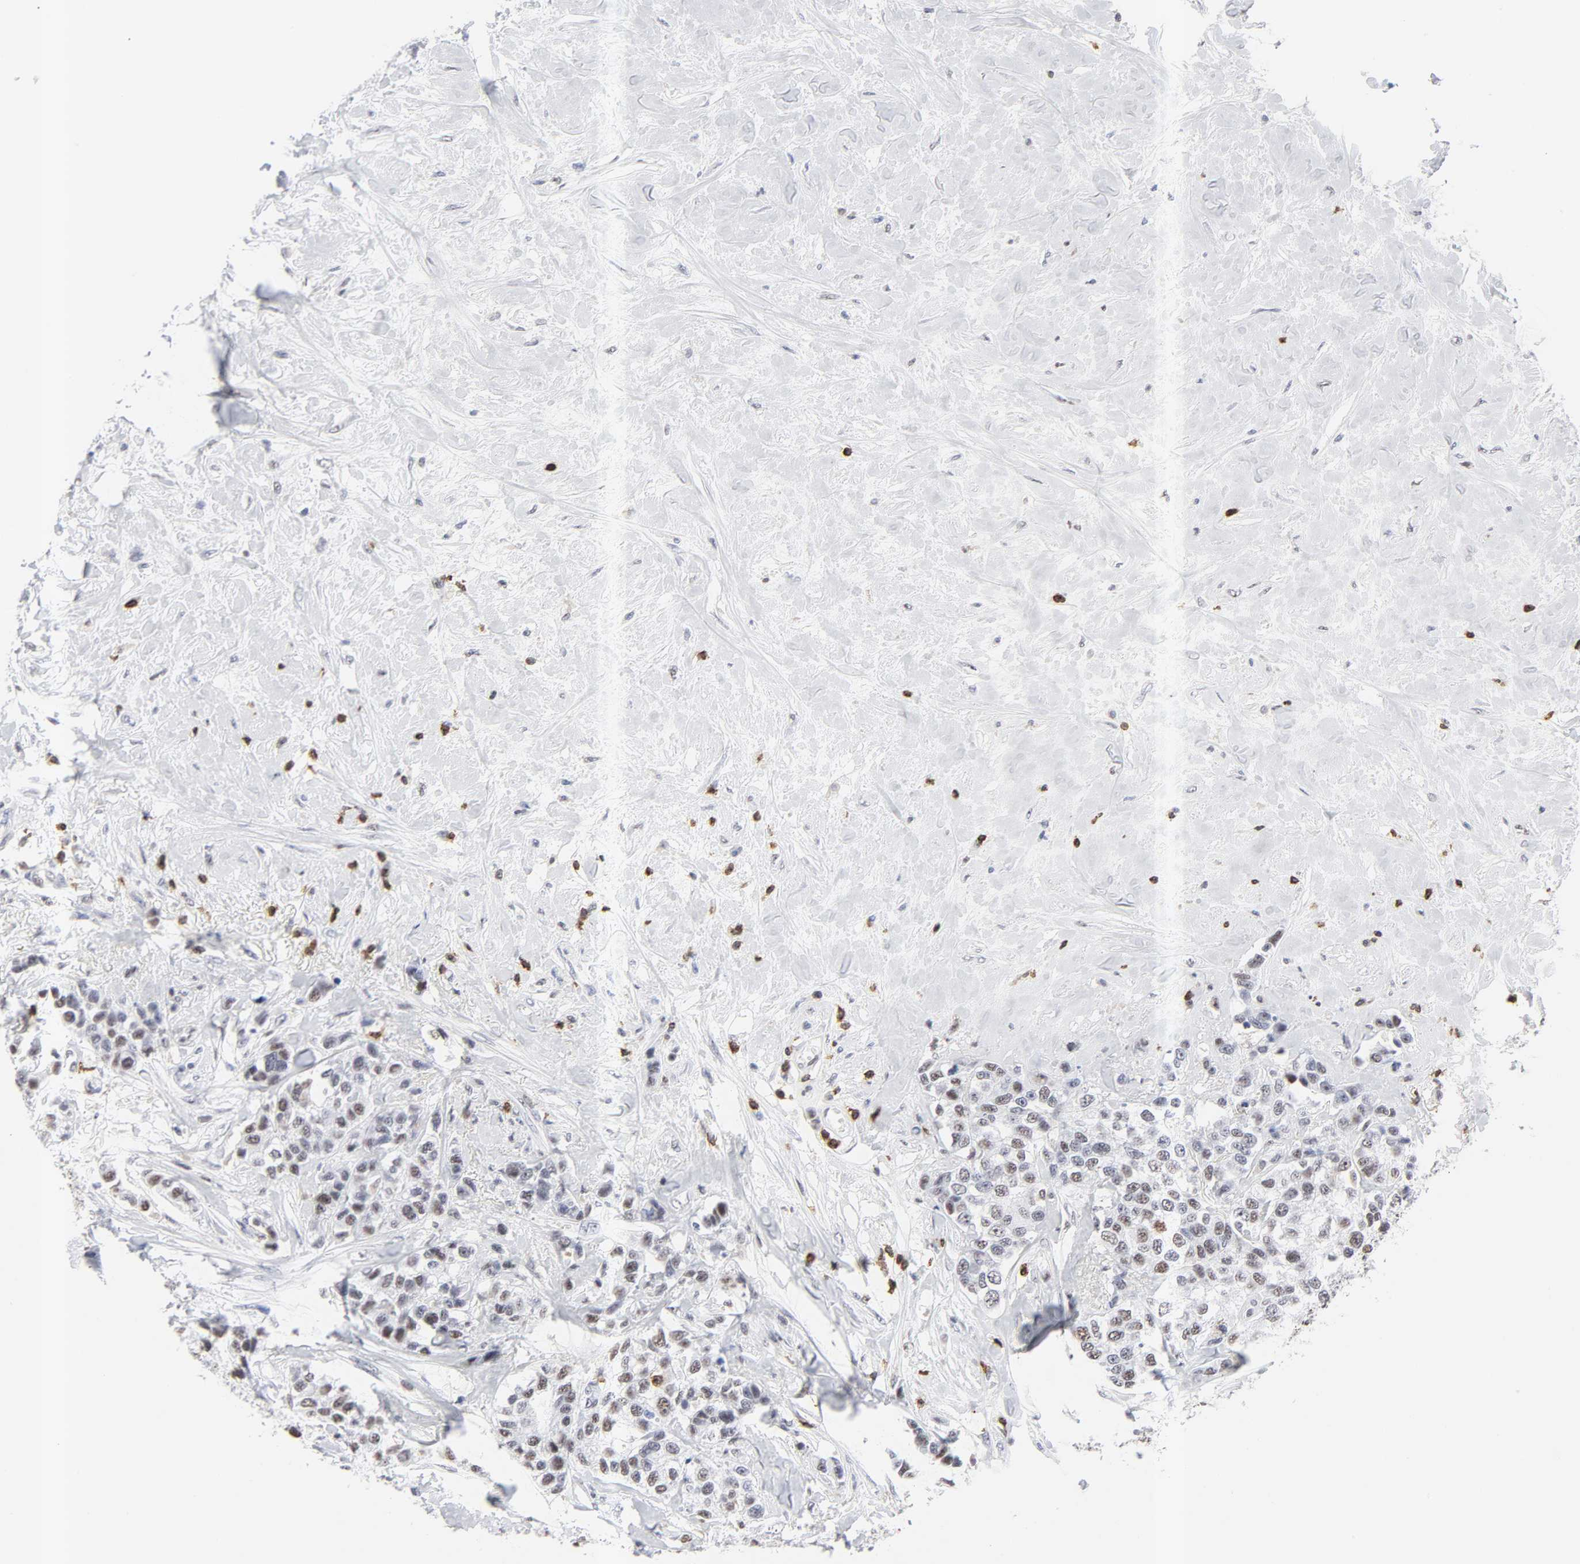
{"staining": {"intensity": "weak", "quantity": "25%-75%", "location": "nuclear"}, "tissue": "breast cancer", "cell_type": "Tumor cells", "image_type": "cancer", "snomed": [{"axis": "morphology", "description": "Duct carcinoma"}, {"axis": "topography", "description": "Breast"}], "caption": "Weak nuclear positivity for a protein is present in approximately 25%-75% of tumor cells of breast infiltrating ductal carcinoma using IHC.", "gene": "CD2", "patient": {"sex": "female", "age": 51}}